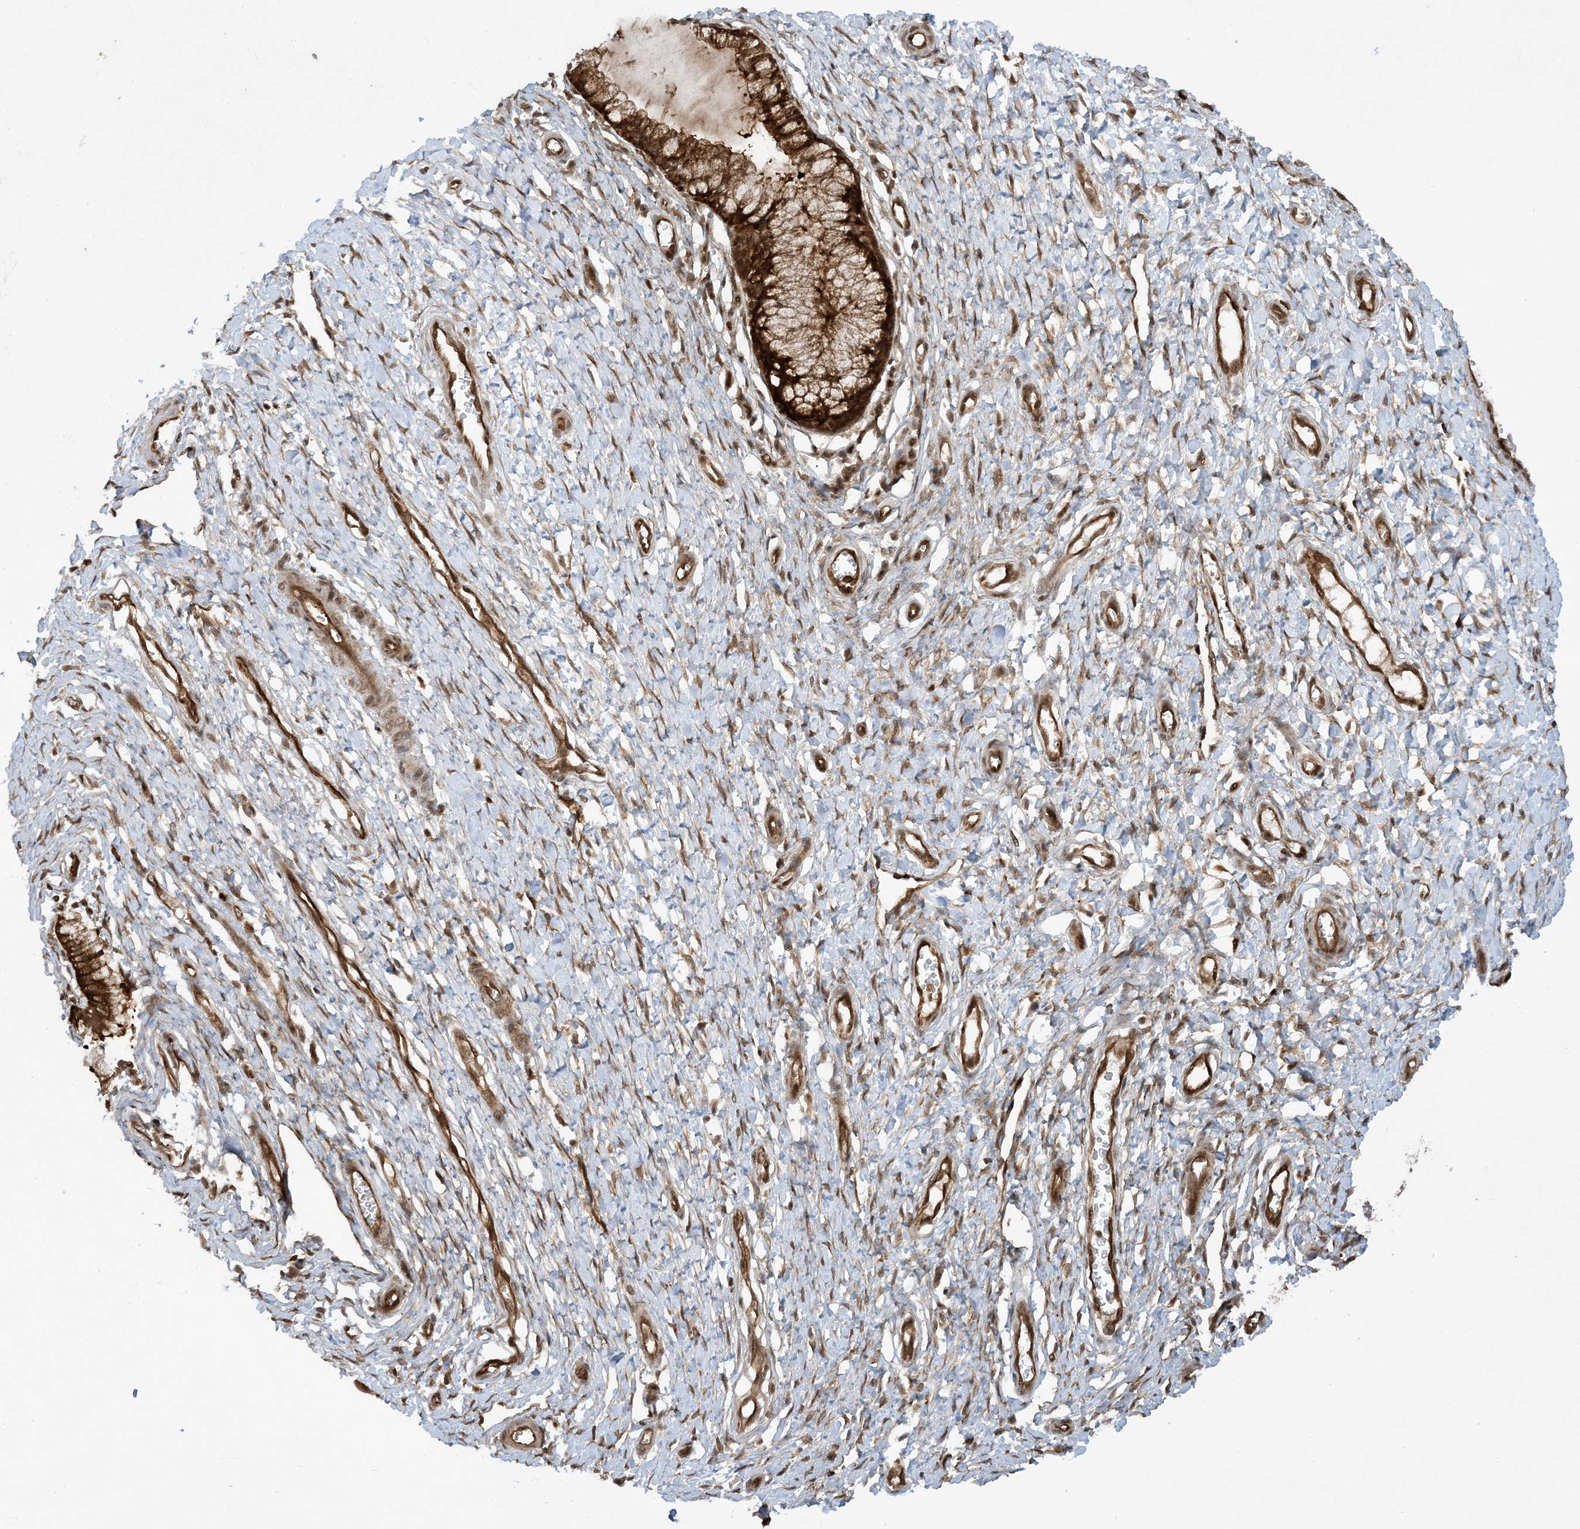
{"staining": {"intensity": "strong", "quantity": ">75%", "location": "cytoplasmic/membranous,nuclear"}, "tissue": "cervix", "cell_type": "Glandular cells", "image_type": "normal", "snomed": [{"axis": "morphology", "description": "Normal tissue, NOS"}, {"axis": "topography", "description": "Cervix"}], "caption": "Brown immunohistochemical staining in unremarkable cervix displays strong cytoplasmic/membranous,nuclear expression in about >75% of glandular cells. (IHC, brightfield microscopy, high magnification).", "gene": "CERT1", "patient": {"sex": "female", "age": 55}}